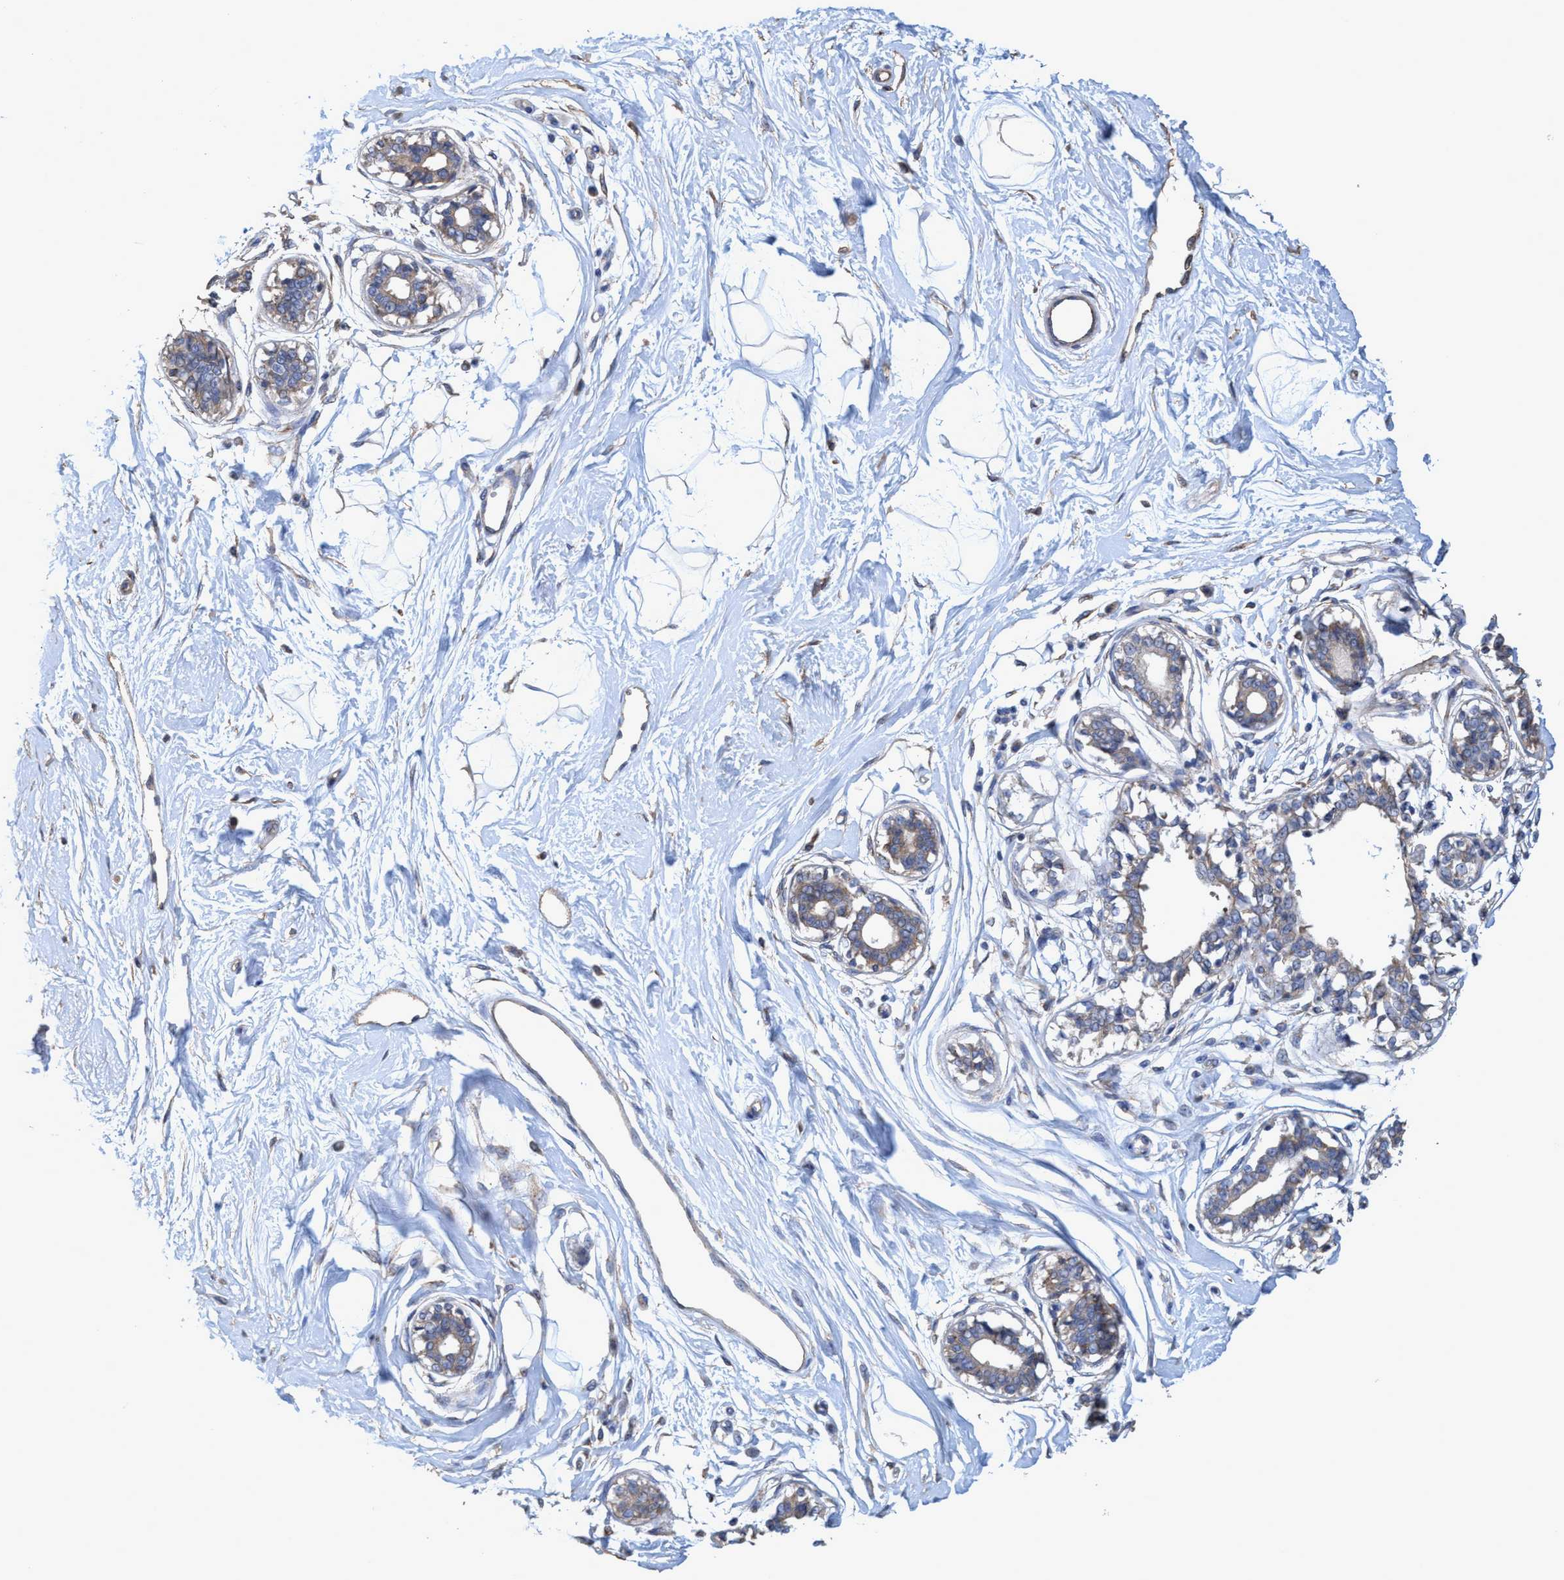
{"staining": {"intensity": "negative", "quantity": "none", "location": "none"}, "tissue": "breast", "cell_type": "Adipocytes", "image_type": "normal", "snomed": [{"axis": "morphology", "description": "Normal tissue, NOS"}, {"axis": "topography", "description": "Breast"}], "caption": "The histopathology image displays no staining of adipocytes in normal breast.", "gene": "BICD2", "patient": {"sex": "female", "age": 45}}